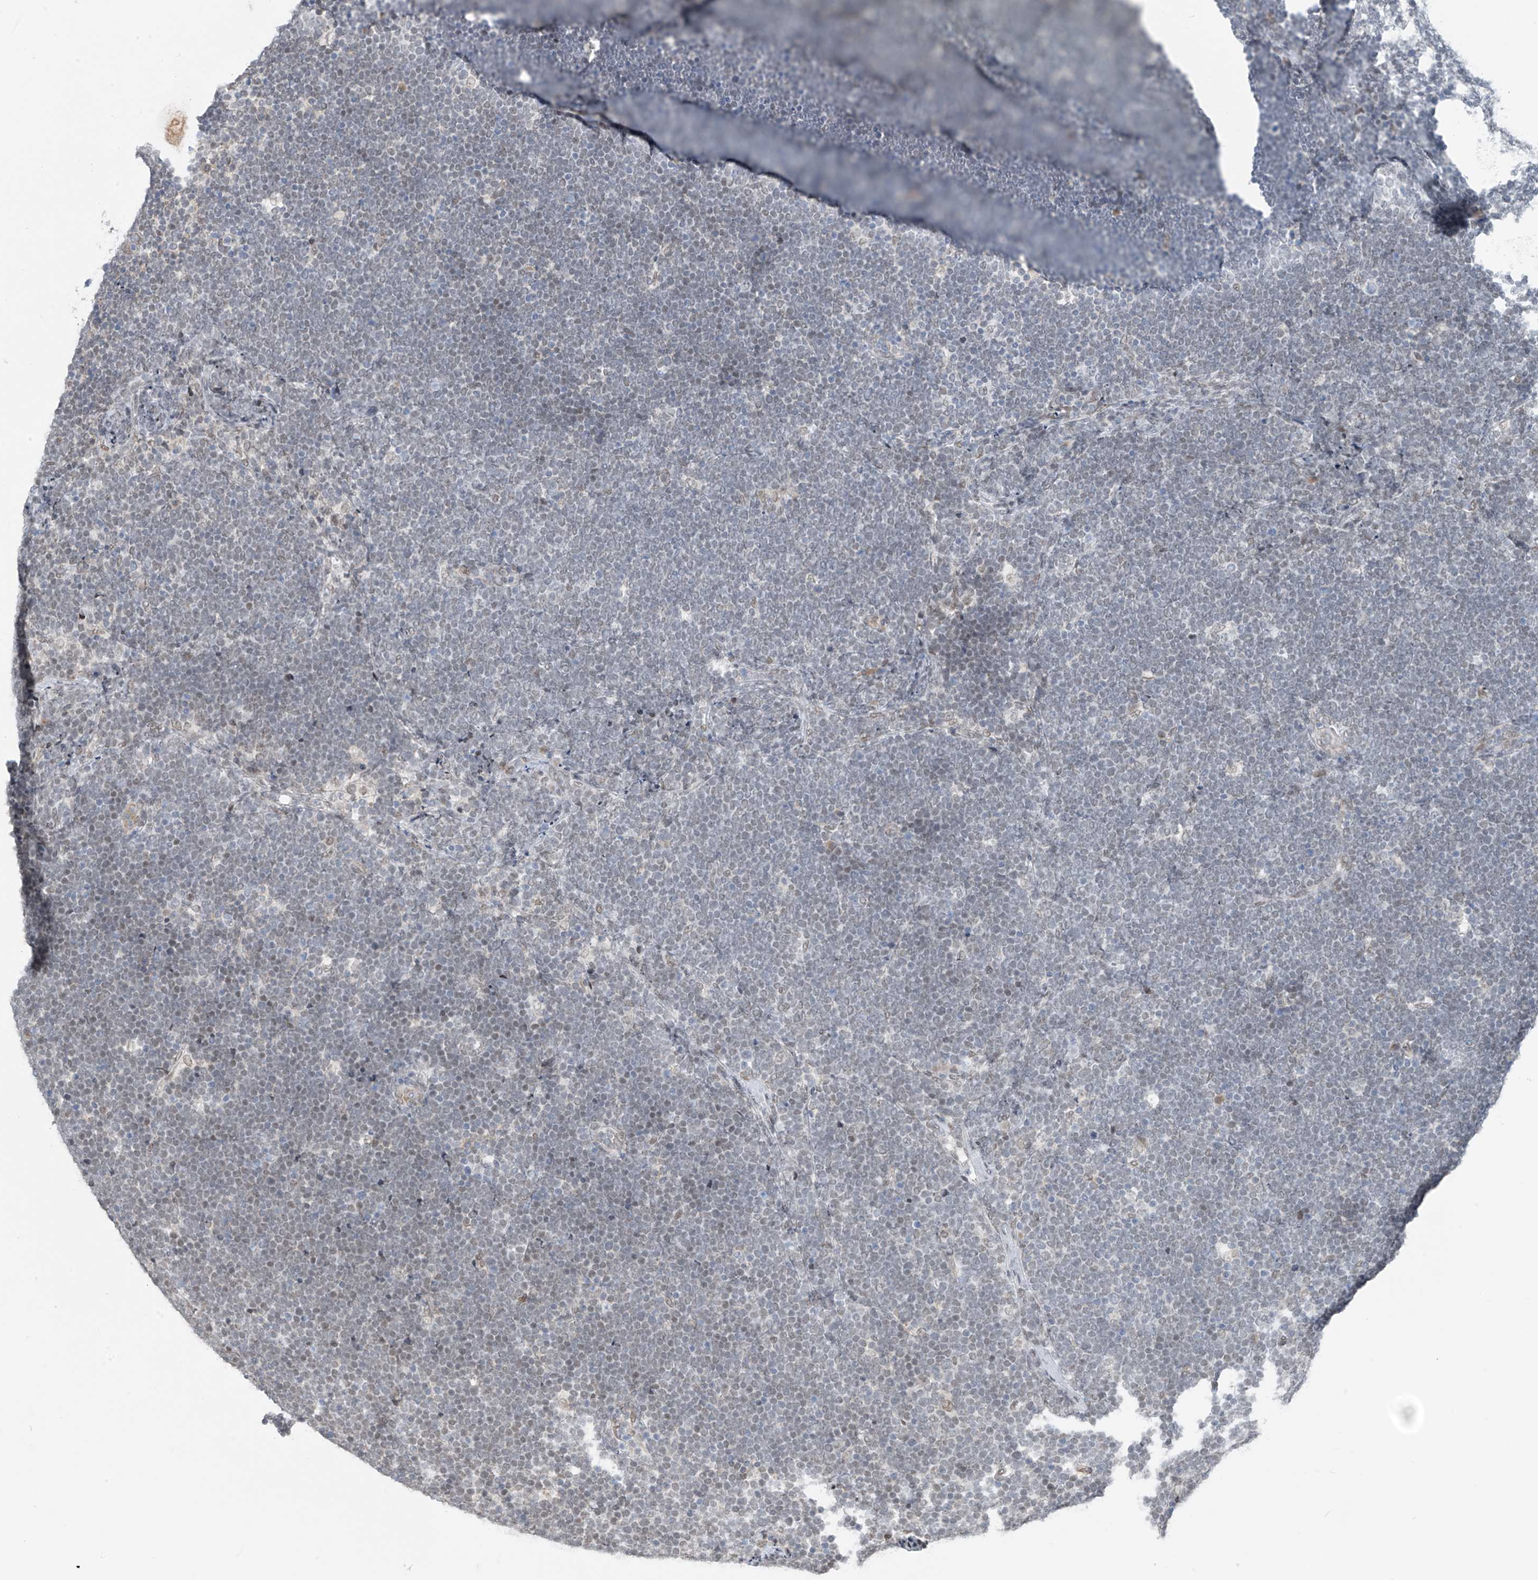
{"staining": {"intensity": "negative", "quantity": "none", "location": "none"}, "tissue": "lymphoma", "cell_type": "Tumor cells", "image_type": "cancer", "snomed": [{"axis": "morphology", "description": "Malignant lymphoma, non-Hodgkin's type, High grade"}, {"axis": "topography", "description": "Lymph node"}], "caption": "An IHC histopathology image of lymphoma is shown. There is no staining in tumor cells of lymphoma.", "gene": "MCM9", "patient": {"sex": "male", "age": 13}}